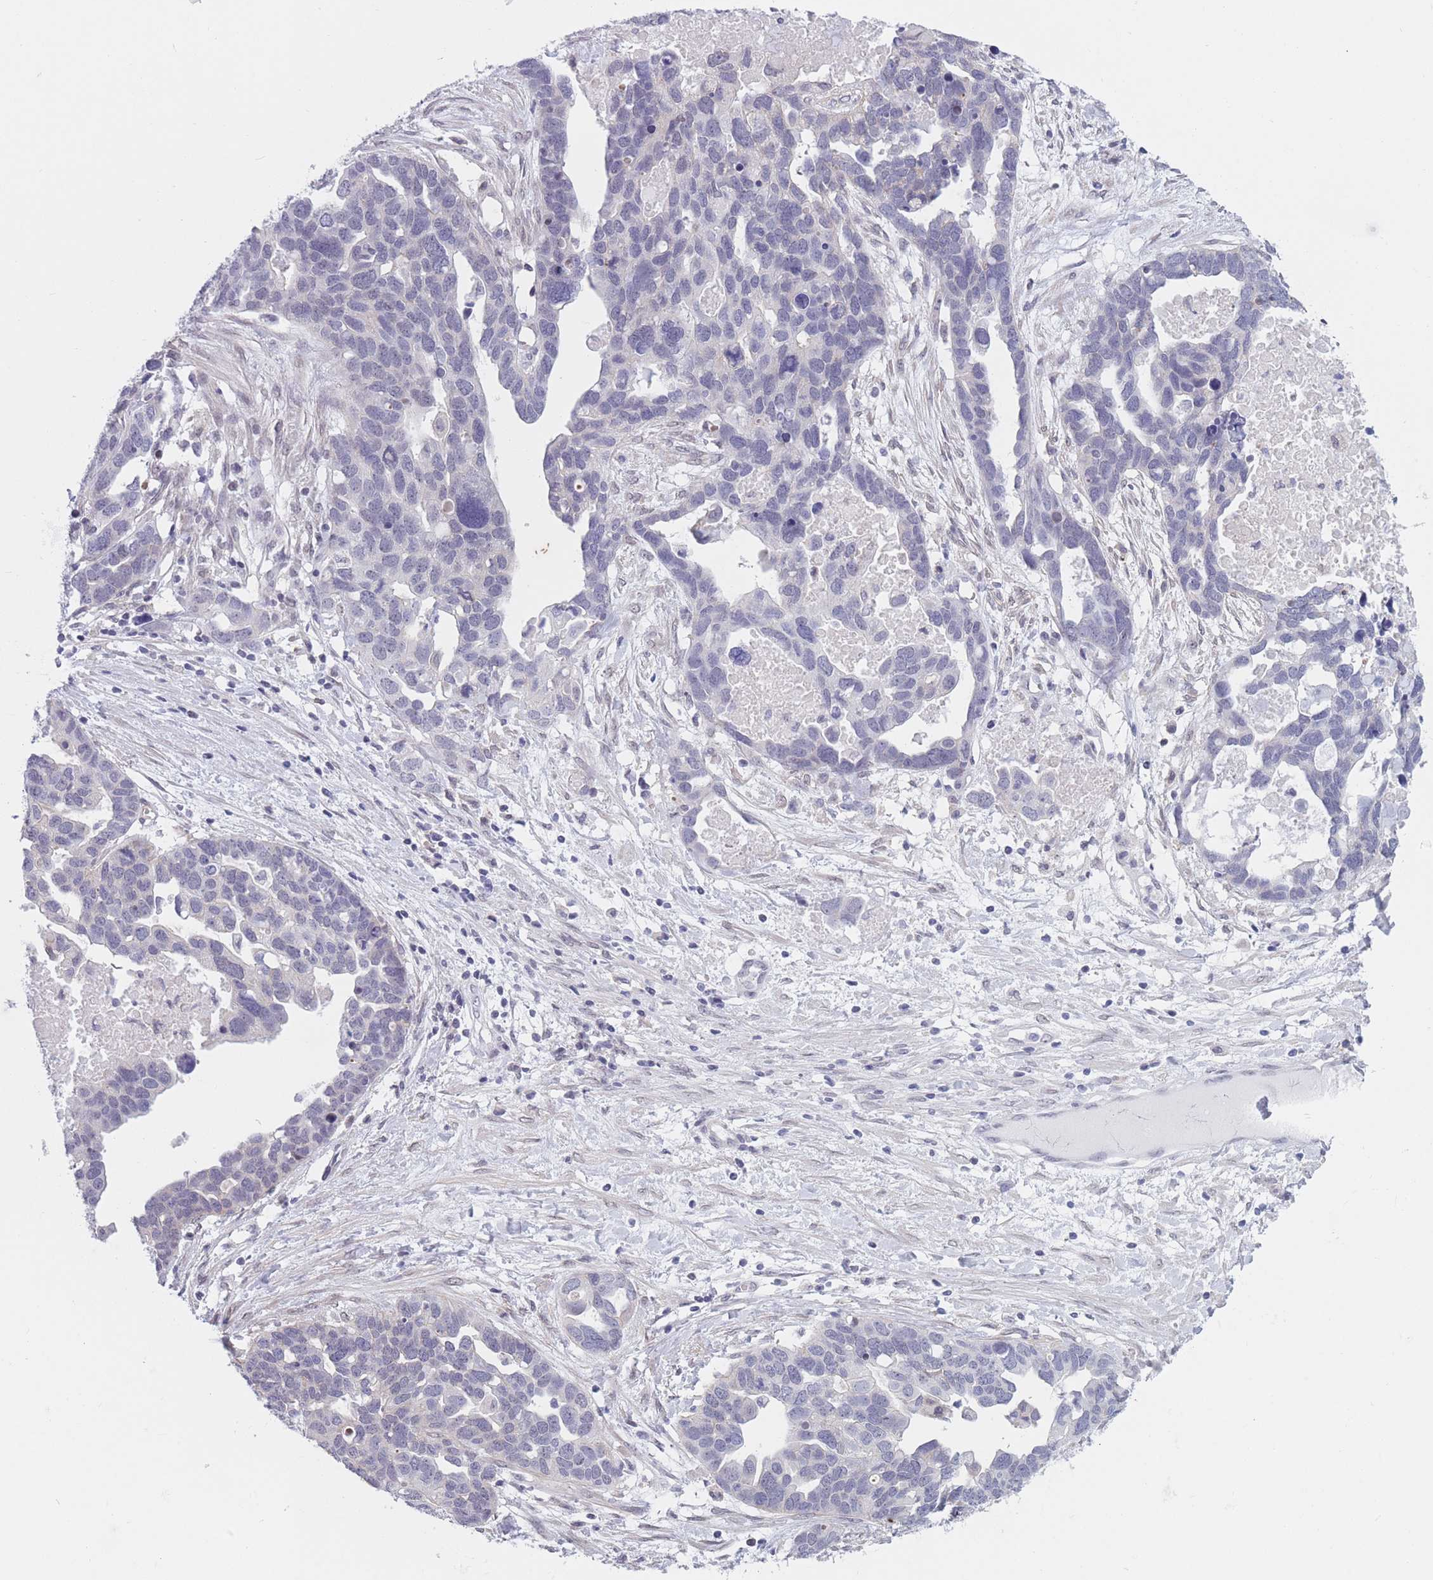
{"staining": {"intensity": "negative", "quantity": "none", "location": "none"}, "tissue": "ovarian cancer", "cell_type": "Tumor cells", "image_type": "cancer", "snomed": [{"axis": "morphology", "description": "Cystadenocarcinoma, serous, NOS"}, {"axis": "topography", "description": "Ovary"}], "caption": "Immunohistochemical staining of ovarian cancer (serous cystadenocarcinoma) shows no significant expression in tumor cells. Nuclei are stained in blue.", "gene": "PODXL", "patient": {"sex": "female", "age": 54}}